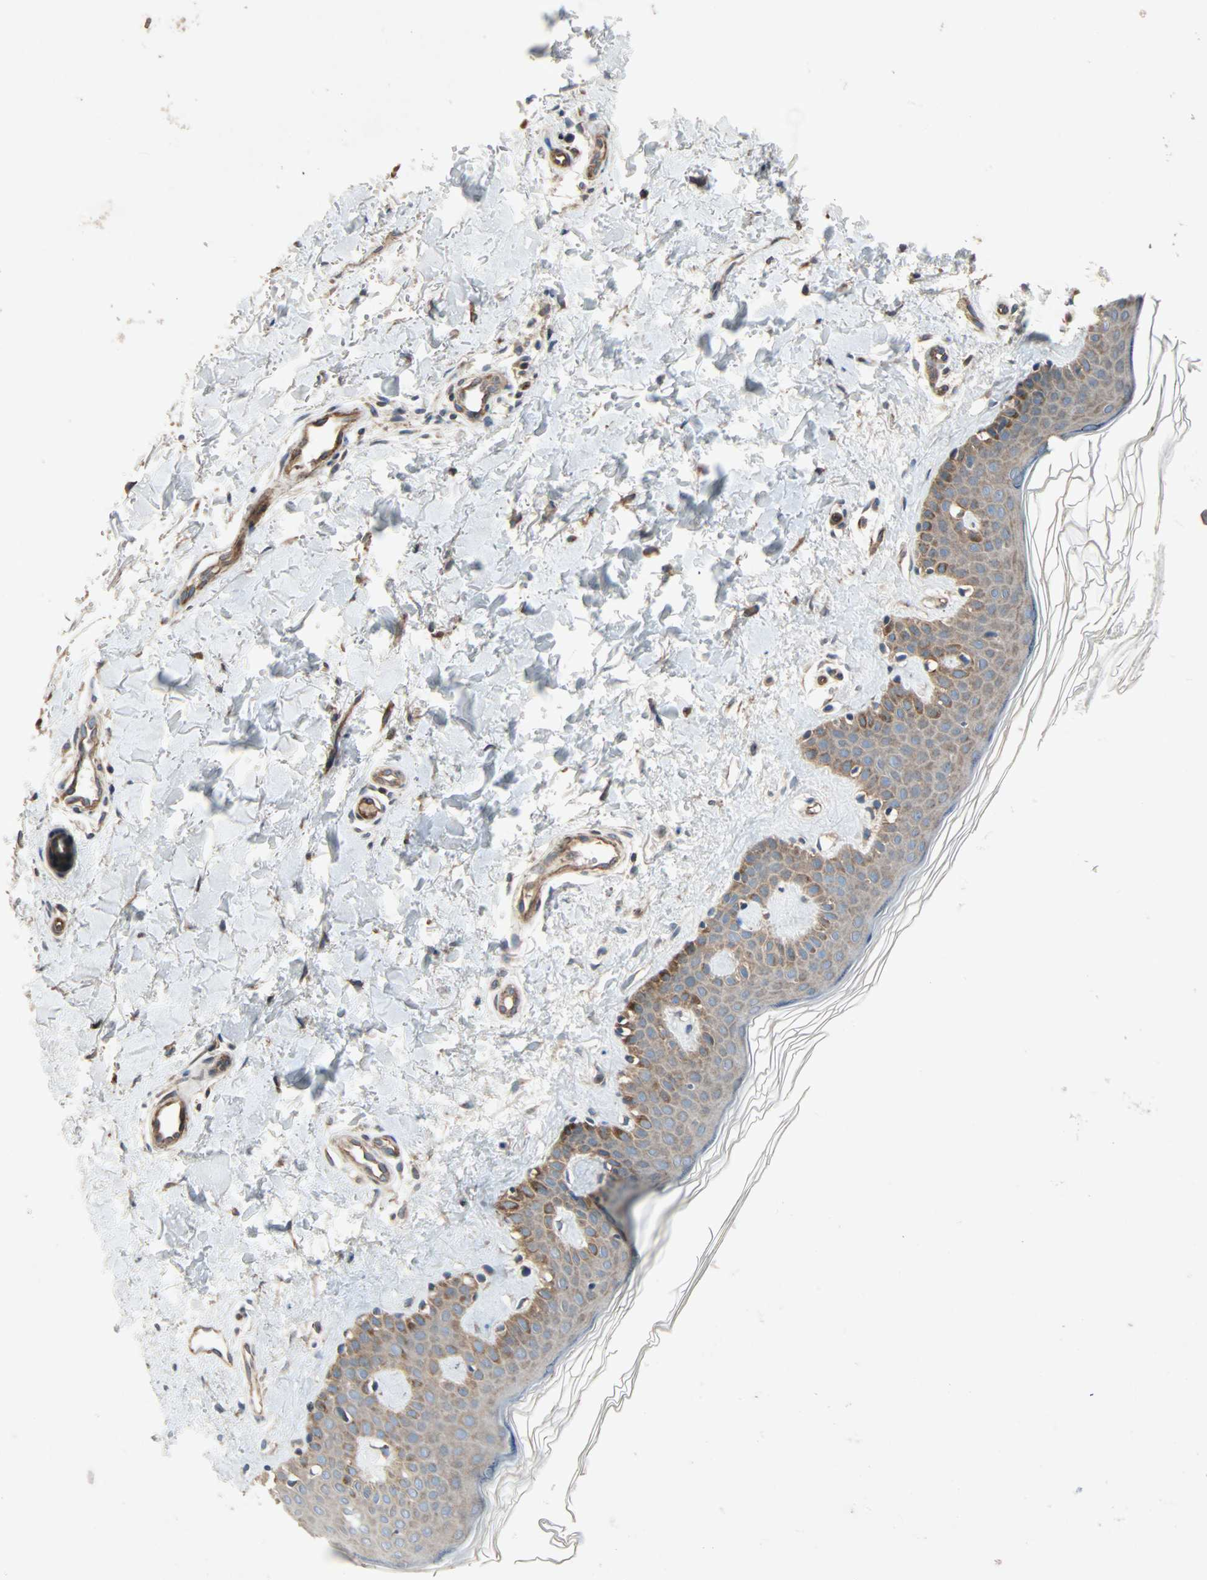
{"staining": {"intensity": "negative", "quantity": "none", "location": "none"}, "tissue": "skin", "cell_type": "Fibroblasts", "image_type": "normal", "snomed": [{"axis": "morphology", "description": "Normal tissue, NOS"}, {"axis": "topography", "description": "Skin"}], "caption": "The micrograph demonstrates no staining of fibroblasts in normal skin.", "gene": "XYLT1", "patient": {"sex": "male", "age": 67}}